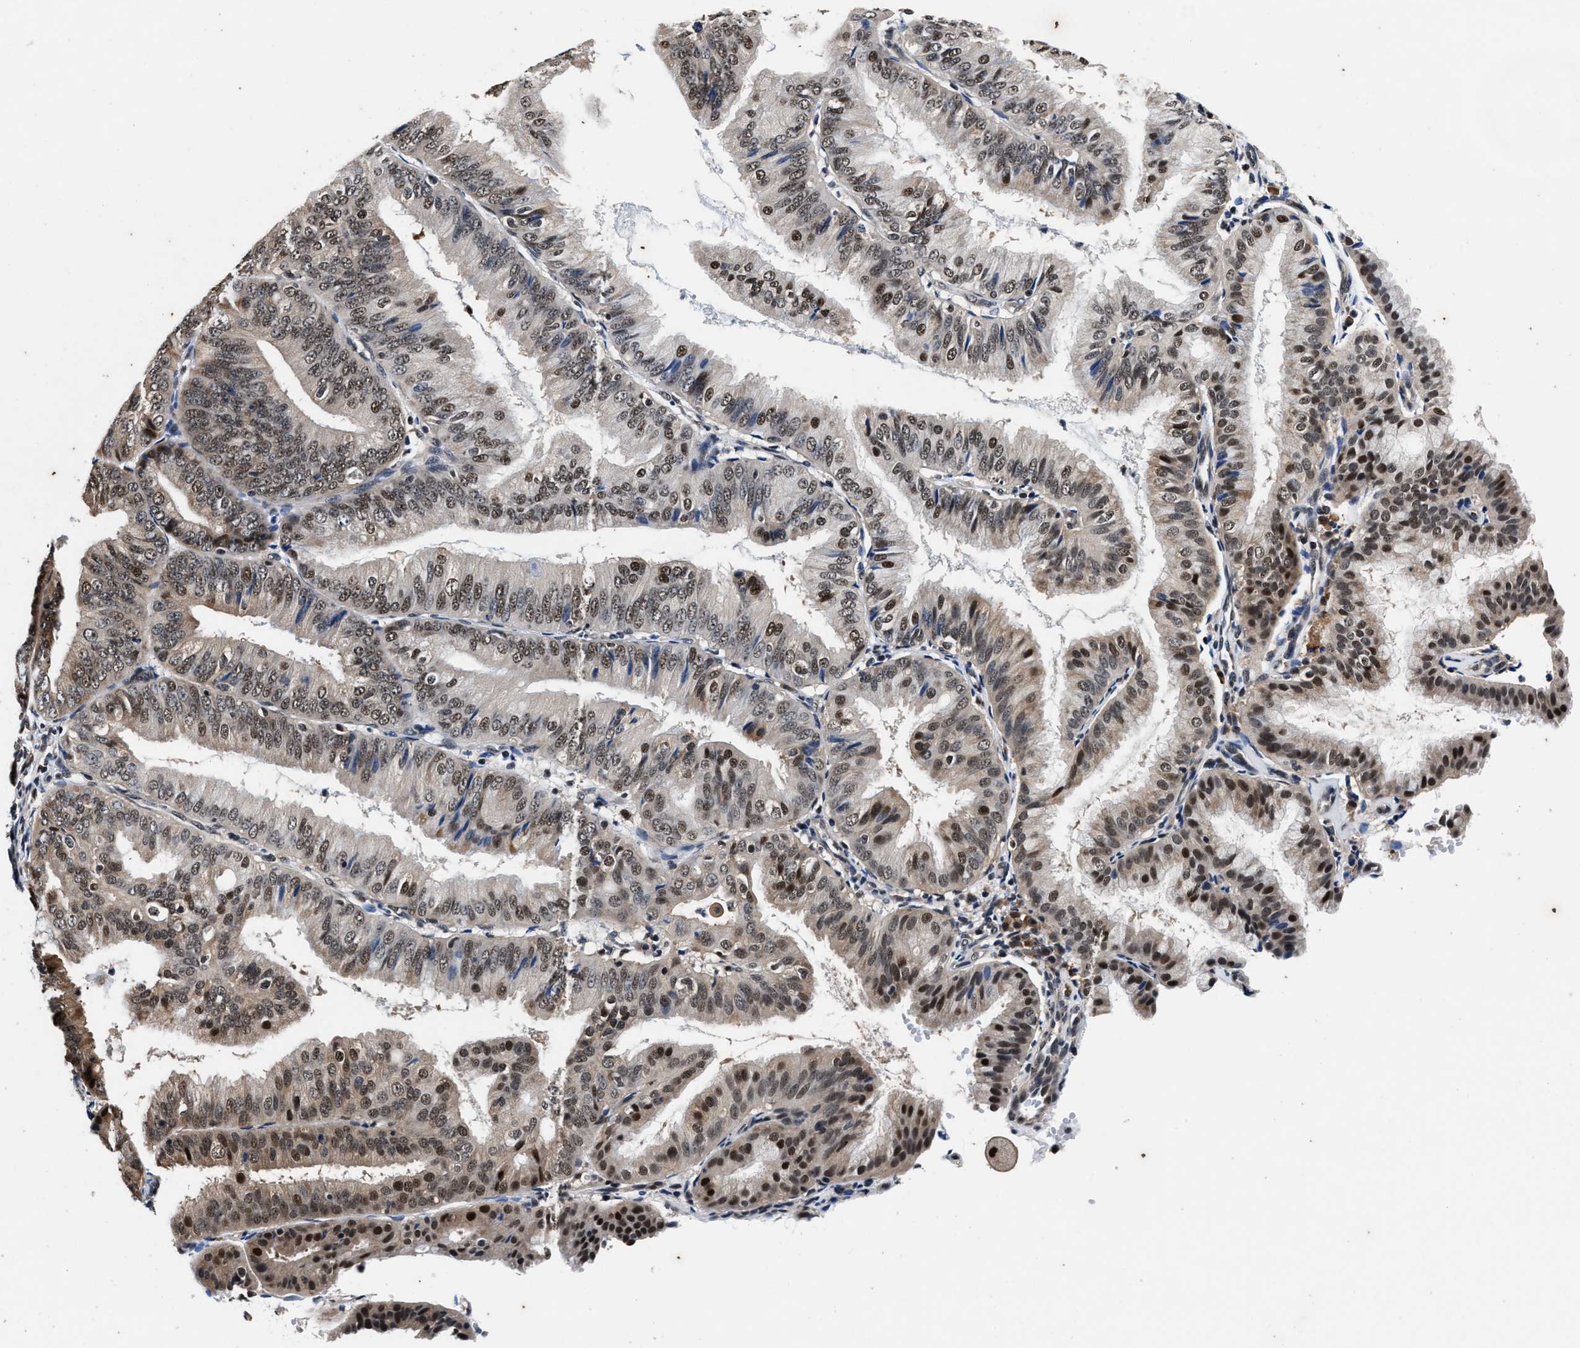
{"staining": {"intensity": "moderate", "quantity": ">75%", "location": "nuclear"}, "tissue": "endometrial cancer", "cell_type": "Tumor cells", "image_type": "cancer", "snomed": [{"axis": "morphology", "description": "Adenocarcinoma, NOS"}, {"axis": "topography", "description": "Endometrium"}], "caption": "Human endometrial adenocarcinoma stained for a protein (brown) reveals moderate nuclear positive positivity in approximately >75% of tumor cells.", "gene": "USP16", "patient": {"sex": "female", "age": 63}}